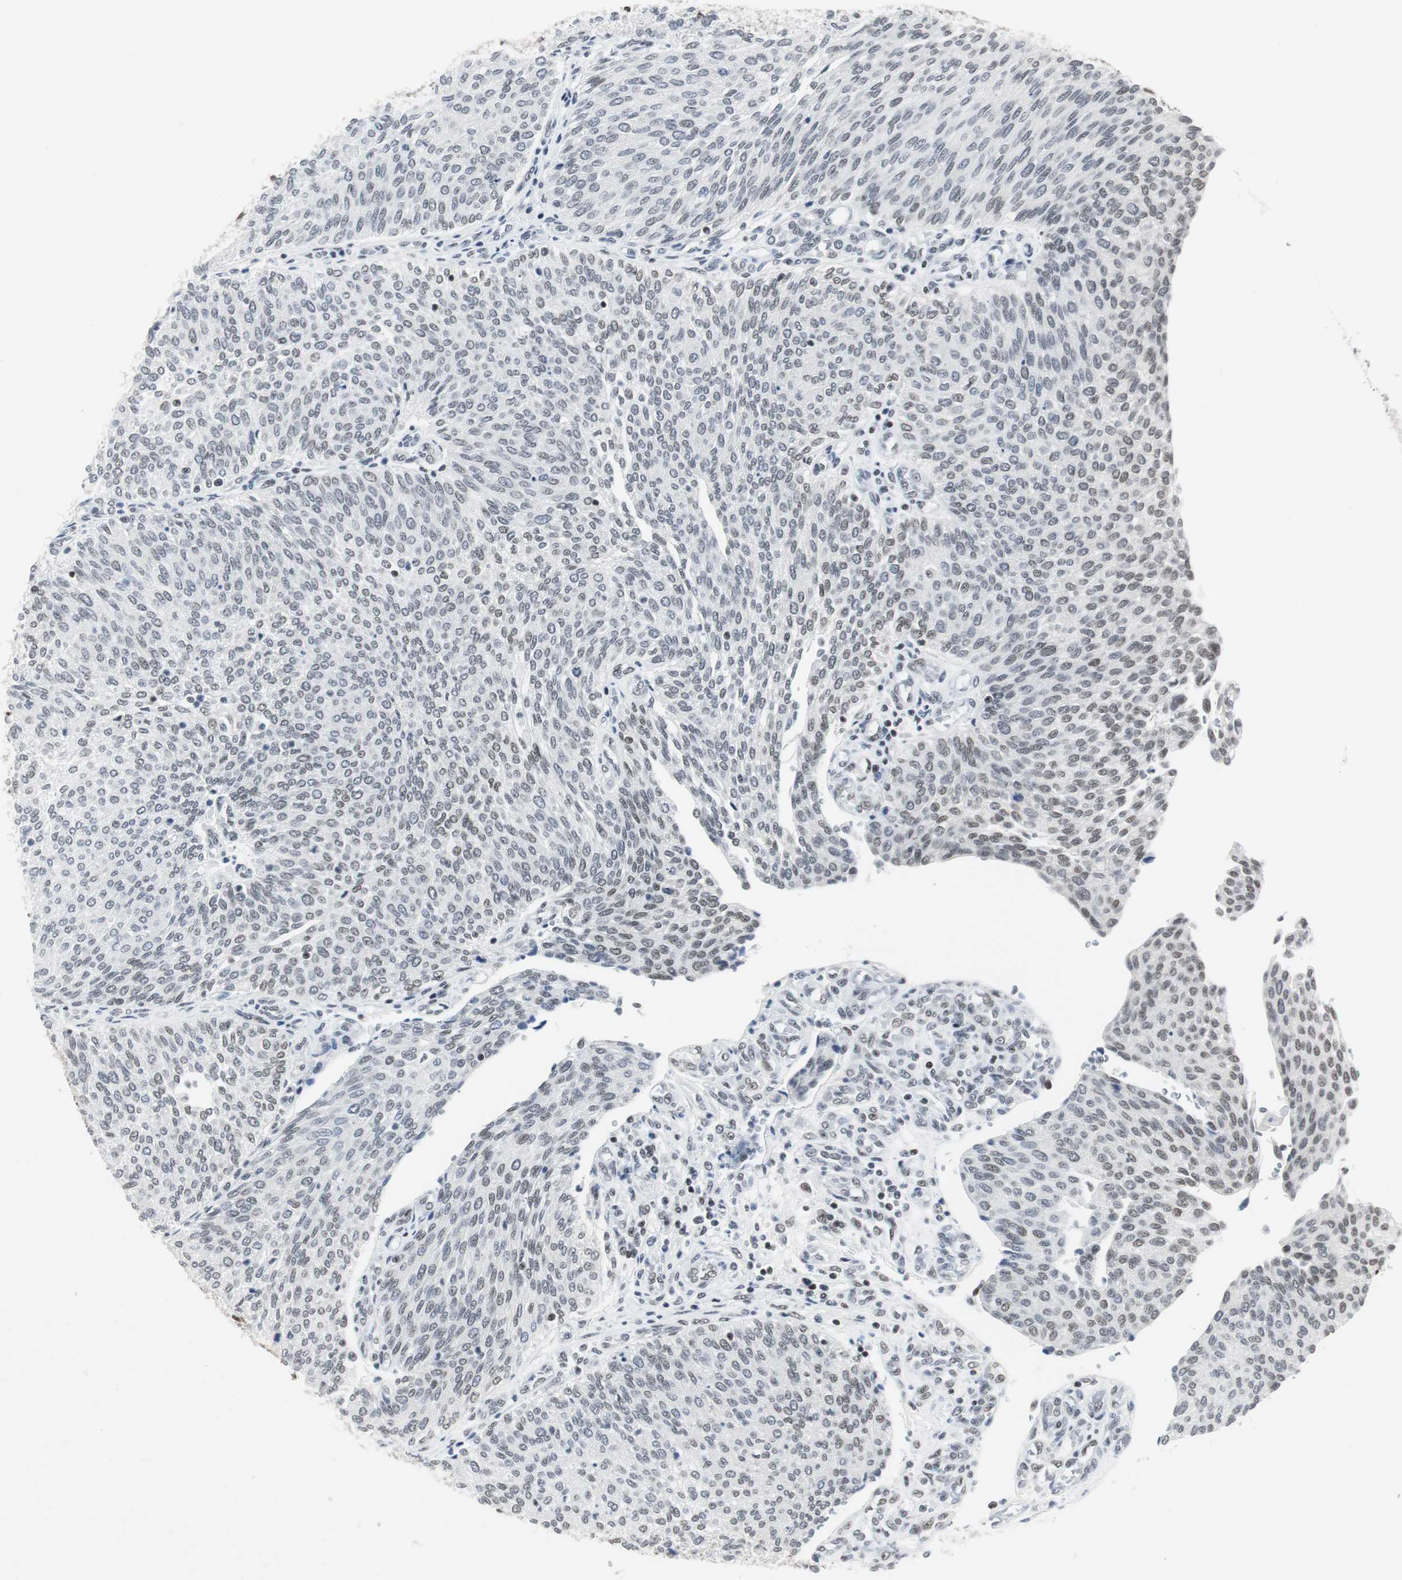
{"staining": {"intensity": "weak", "quantity": "<25%", "location": "nuclear"}, "tissue": "urothelial cancer", "cell_type": "Tumor cells", "image_type": "cancer", "snomed": [{"axis": "morphology", "description": "Urothelial carcinoma, Low grade"}, {"axis": "topography", "description": "Urinary bladder"}], "caption": "This is a image of immunohistochemistry staining of urothelial carcinoma (low-grade), which shows no staining in tumor cells.", "gene": "RAD9A", "patient": {"sex": "female", "age": 79}}